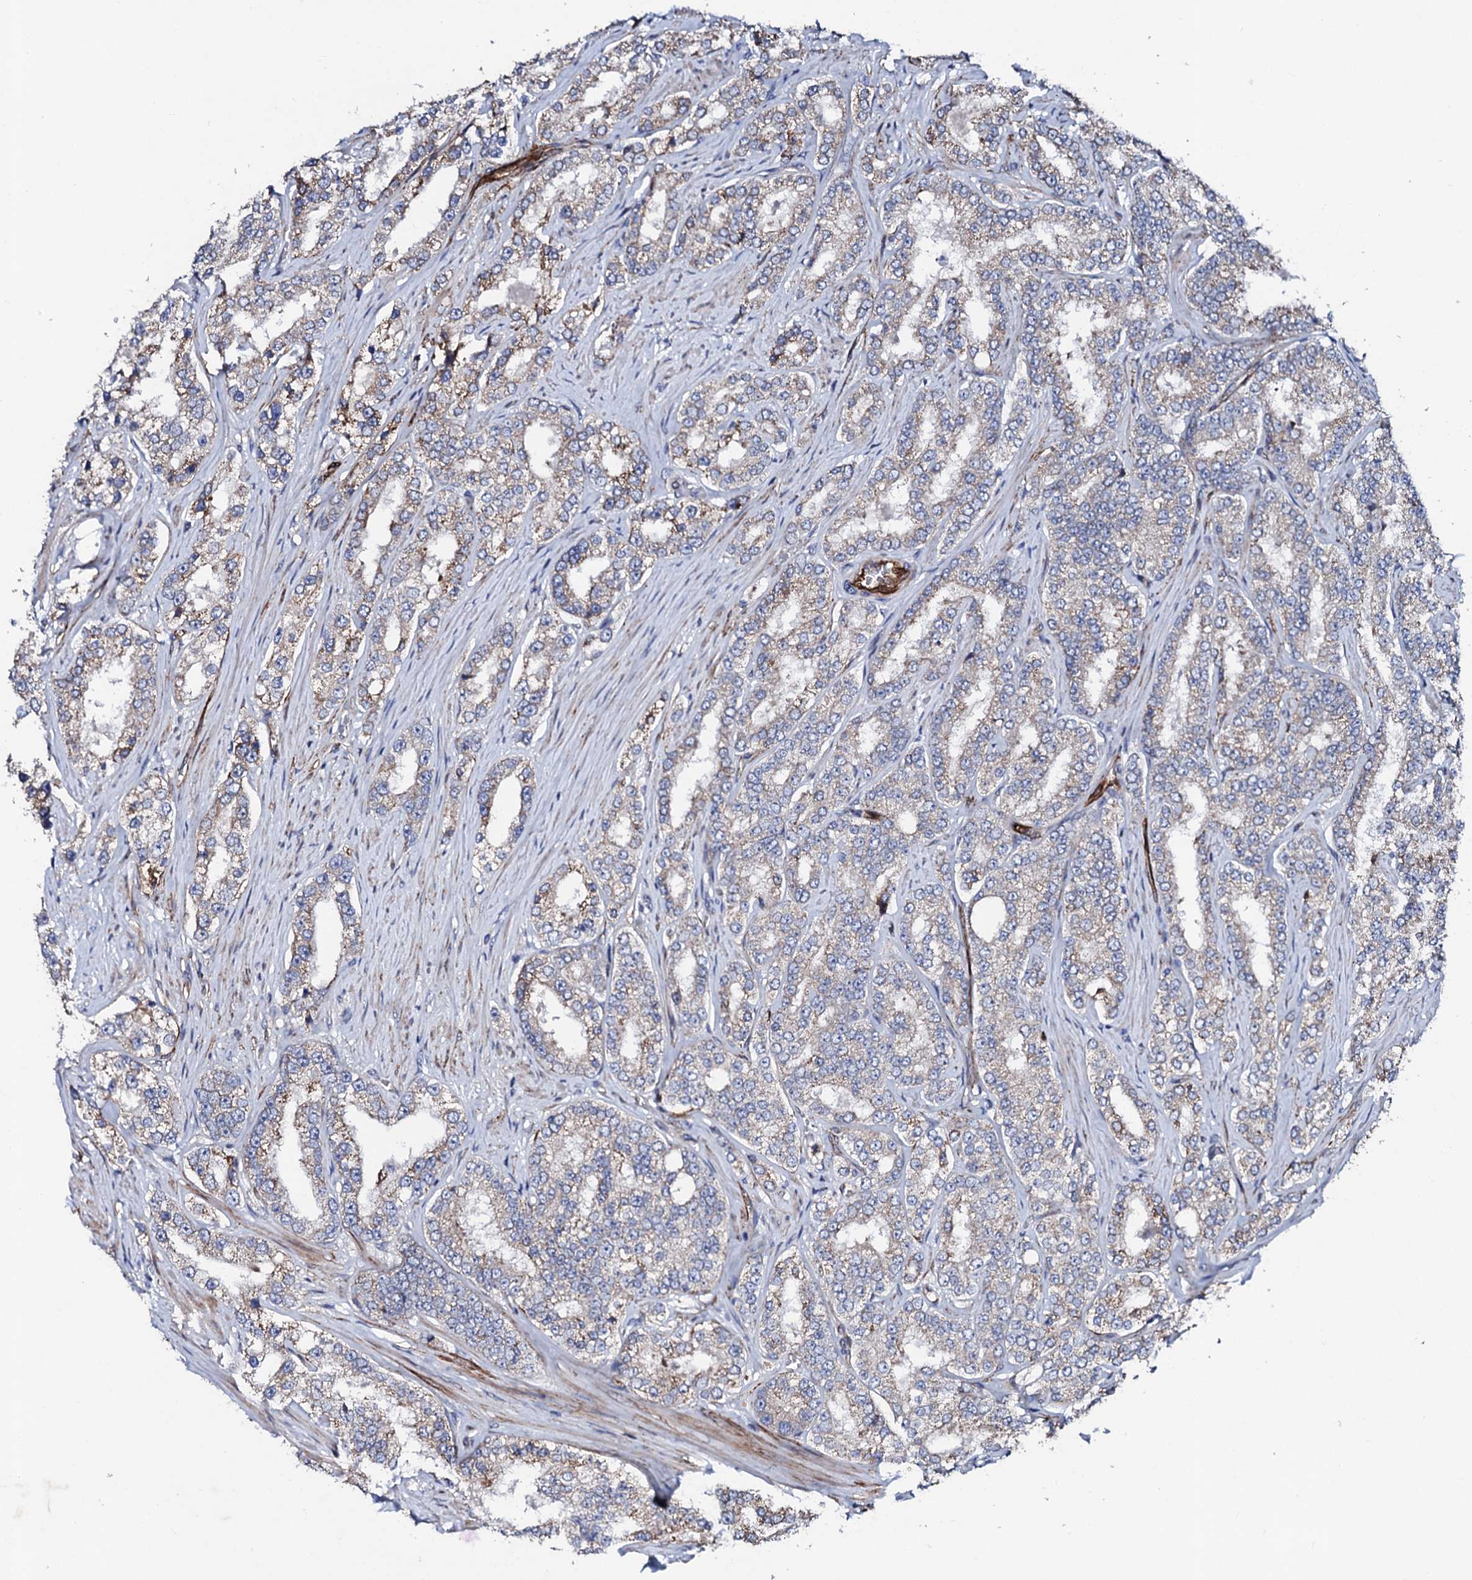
{"staining": {"intensity": "moderate", "quantity": ">75%", "location": "cytoplasmic/membranous"}, "tissue": "prostate cancer", "cell_type": "Tumor cells", "image_type": "cancer", "snomed": [{"axis": "morphology", "description": "Normal tissue, NOS"}, {"axis": "morphology", "description": "Adenocarcinoma, High grade"}, {"axis": "topography", "description": "Prostate"}], "caption": "Prostate high-grade adenocarcinoma tissue exhibits moderate cytoplasmic/membranous positivity in approximately >75% of tumor cells, visualized by immunohistochemistry. (DAB (3,3'-diaminobenzidine) IHC with brightfield microscopy, high magnification).", "gene": "DBX1", "patient": {"sex": "male", "age": 83}}